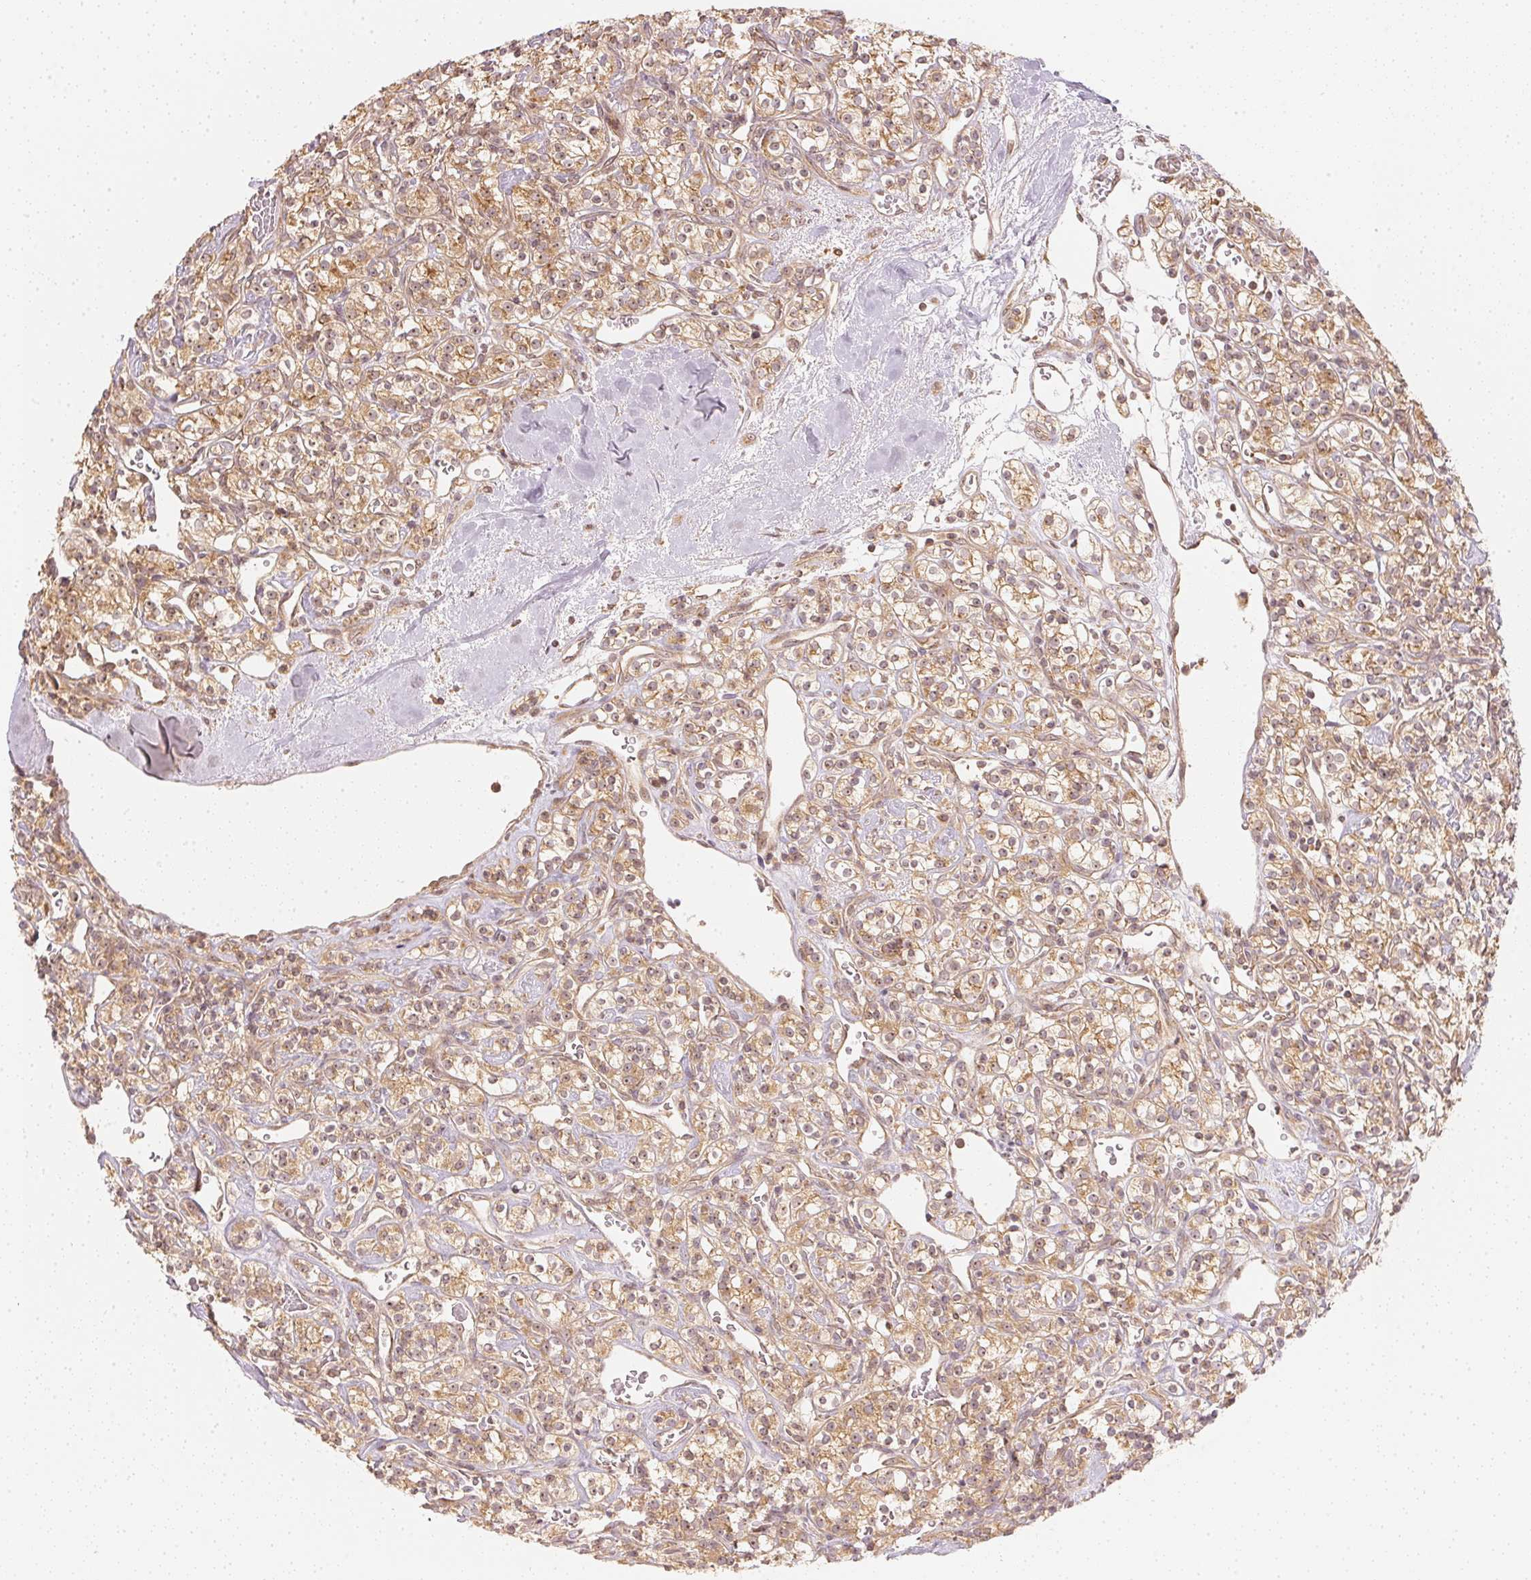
{"staining": {"intensity": "weak", "quantity": ">75%", "location": "cytoplasmic/membranous,nuclear"}, "tissue": "renal cancer", "cell_type": "Tumor cells", "image_type": "cancer", "snomed": [{"axis": "morphology", "description": "Adenocarcinoma, NOS"}, {"axis": "topography", "description": "Kidney"}], "caption": "A brown stain labels weak cytoplasmic/membranous and nuclear positivity of a protein in human renal cancer tumor cells.", "gene": "WDR54", "patient": {"sex": "male", "age": 77}}